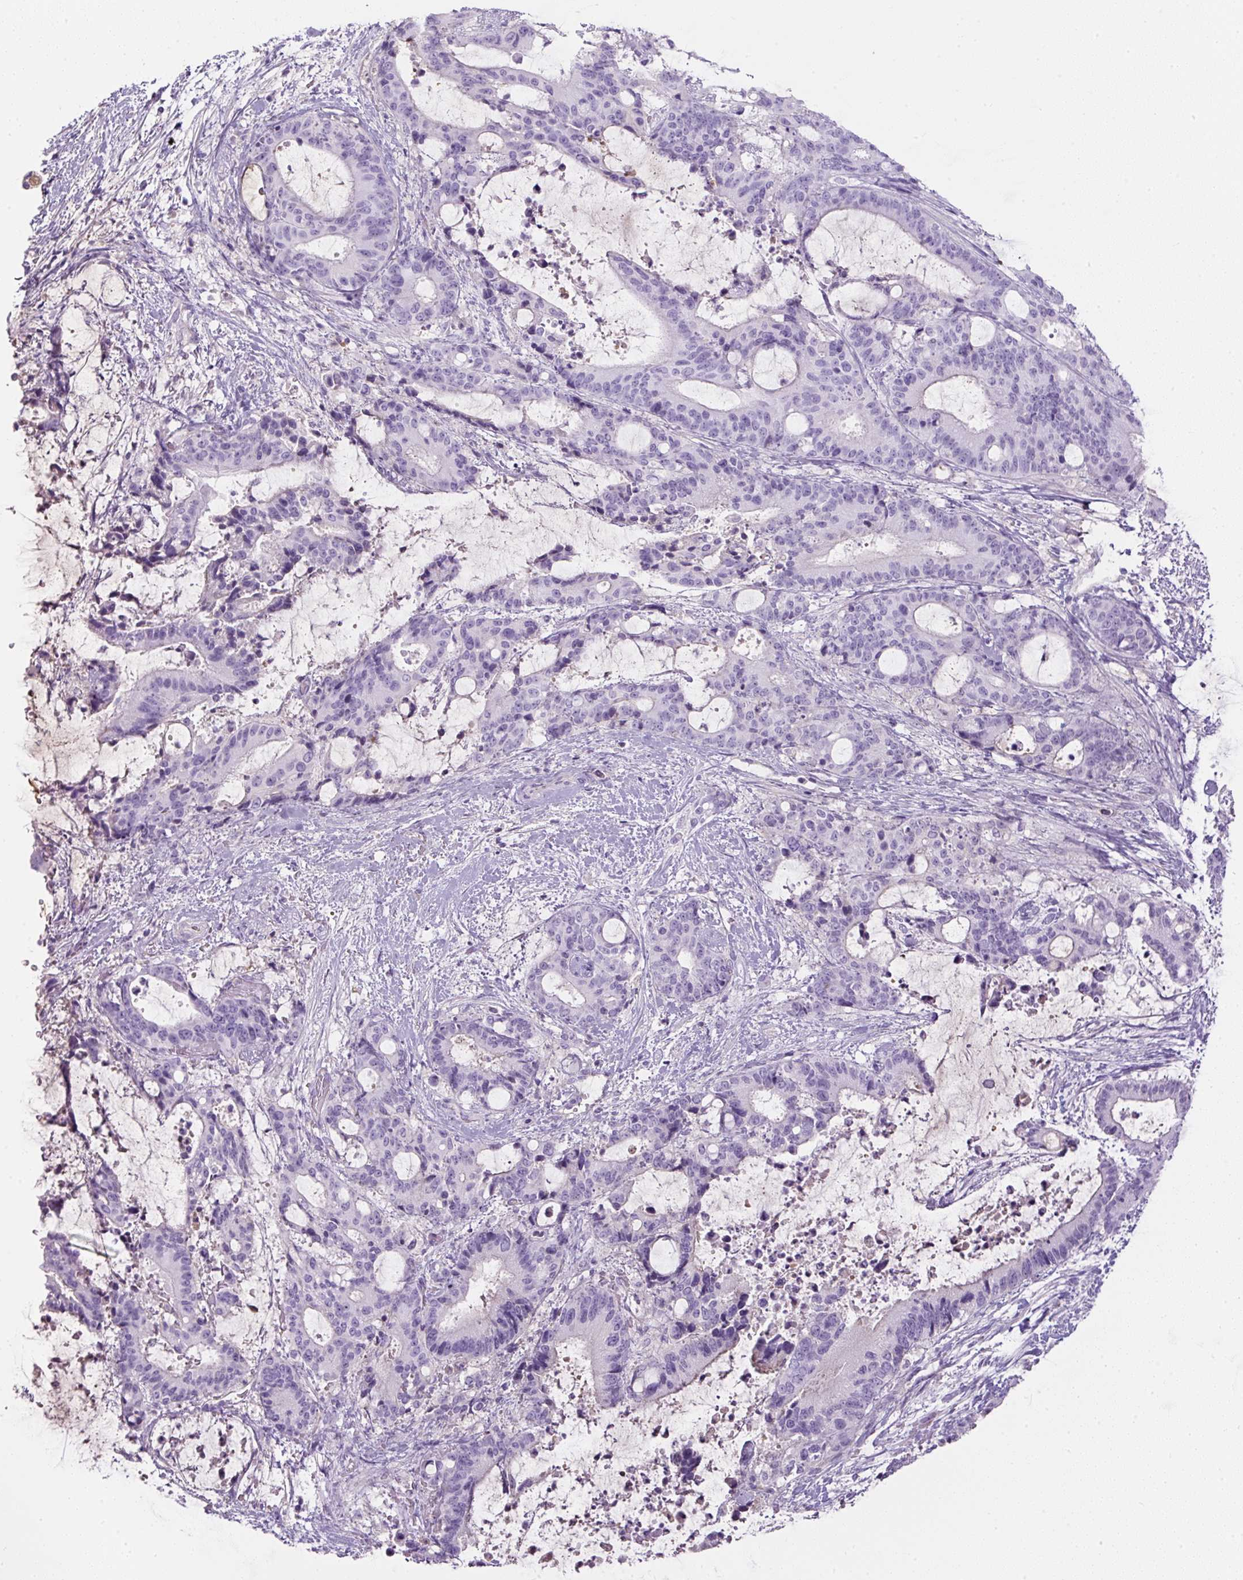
{"staining": {"intensity": "negative", "quantity": "none", "location": "none"}, "tissue": "liver cancer", "cell_type": "Tumor cells", "image_type": "cancer", "snomed": [{"axis": "morphology", "description": "Normal tissue, NOS"}, {"axis": "morphology", "description": "Cholangiocarcinoma"}, {"axis": "topography", "description": "Liver"}, {"axis": "topography", "description": "Peripheral nerve tissue"}], "caption": "This is an immunohistochemistry histopathology image of liver cancer (cholangiocarcinoma). There is no staining in tumor cells.", "gene": "APOA1", "patient": {"sex": "female", "age": 73}}